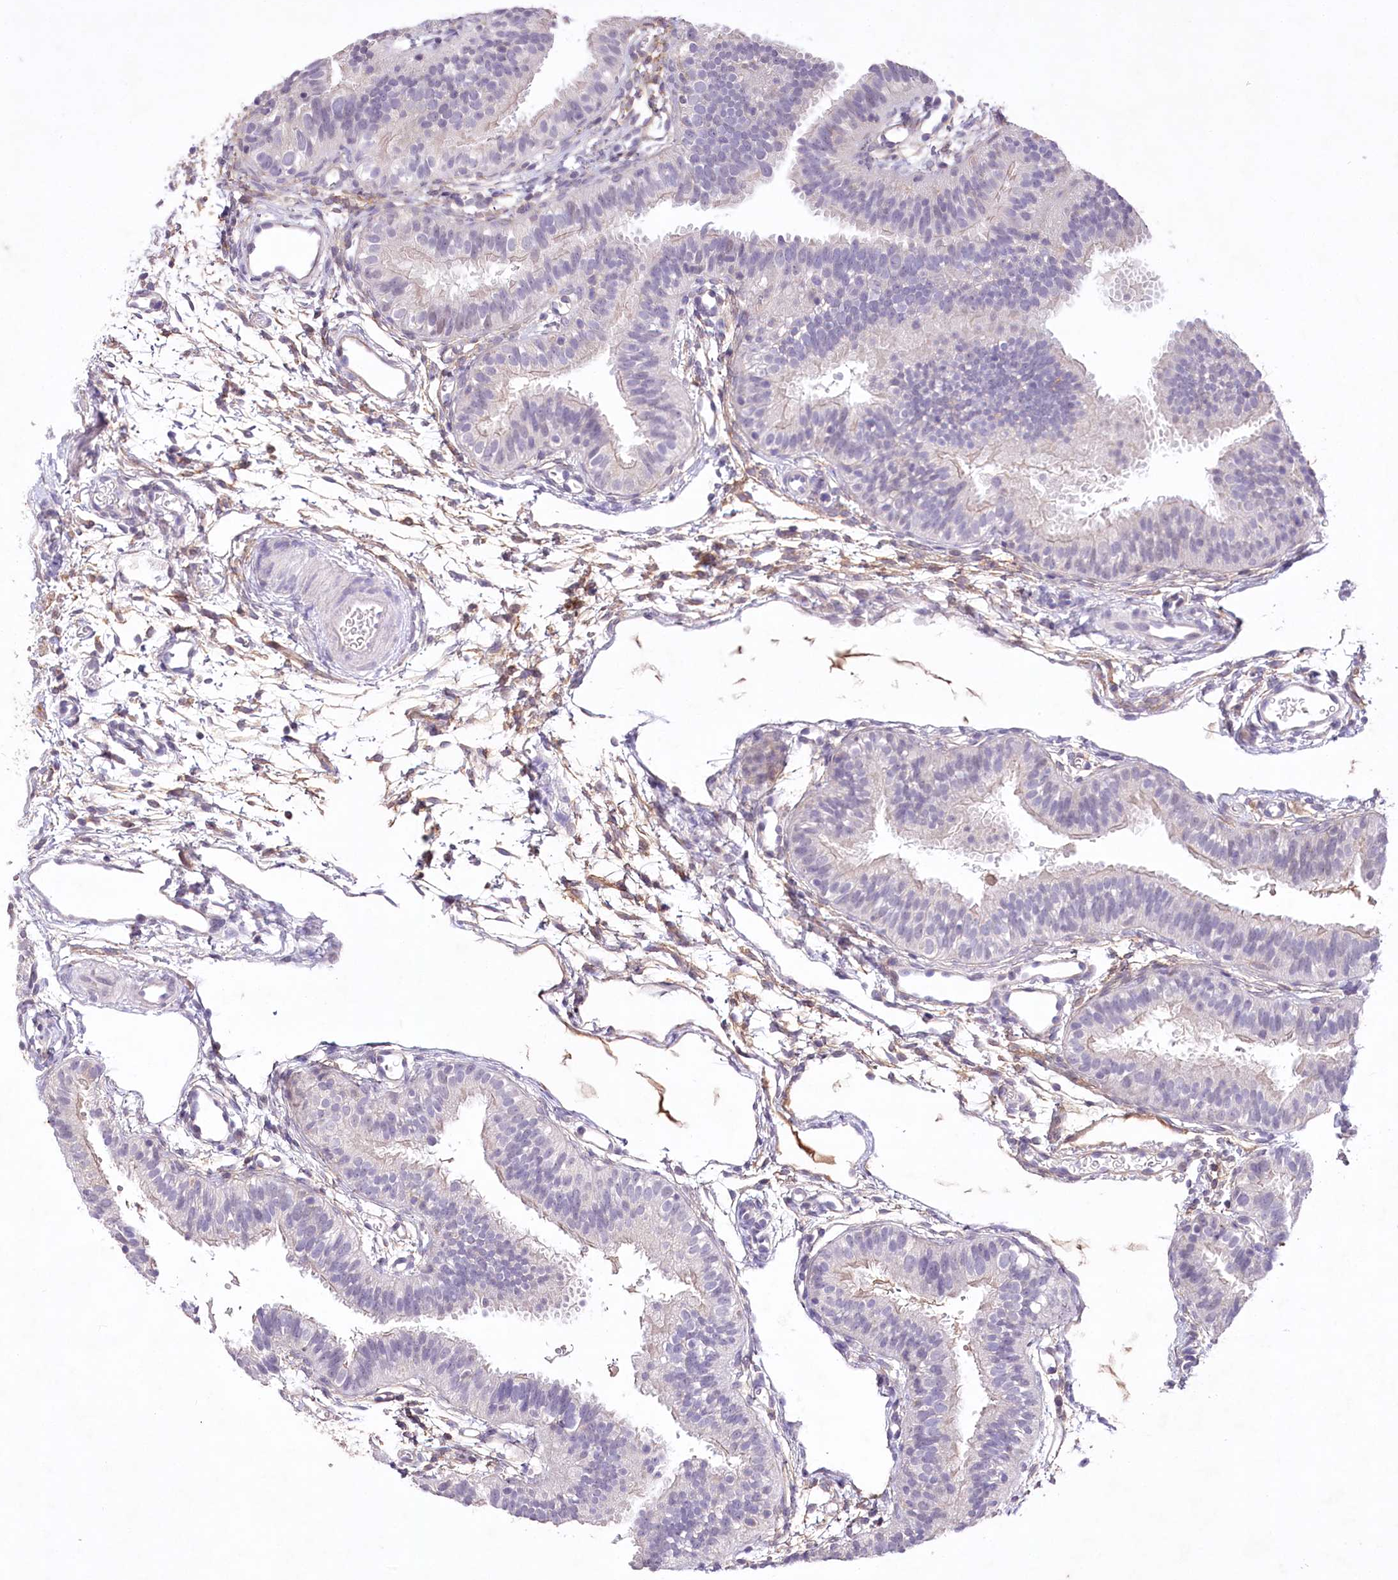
{"staining": {"intensity": "negative", "quantity": "none", "location": "none"}, "tissue": "fallopian tube", "cell_type": "Glandular cells", "image_type": "normal", "snomed": [{"axis": "morphology", "description": "Normal tissue, NOS"}, {"axis": "topography", "description": "Fallopian tube"}], "caption": "A histopathology image of human fallopian tube is negative for staining in glandular cells. (DAB (3,3'-diaminobenzidine) immunohistochemistry (IHC), high magnification).", "gene": "ENPP1", "patient": {"sex": "female", "age": 35}}